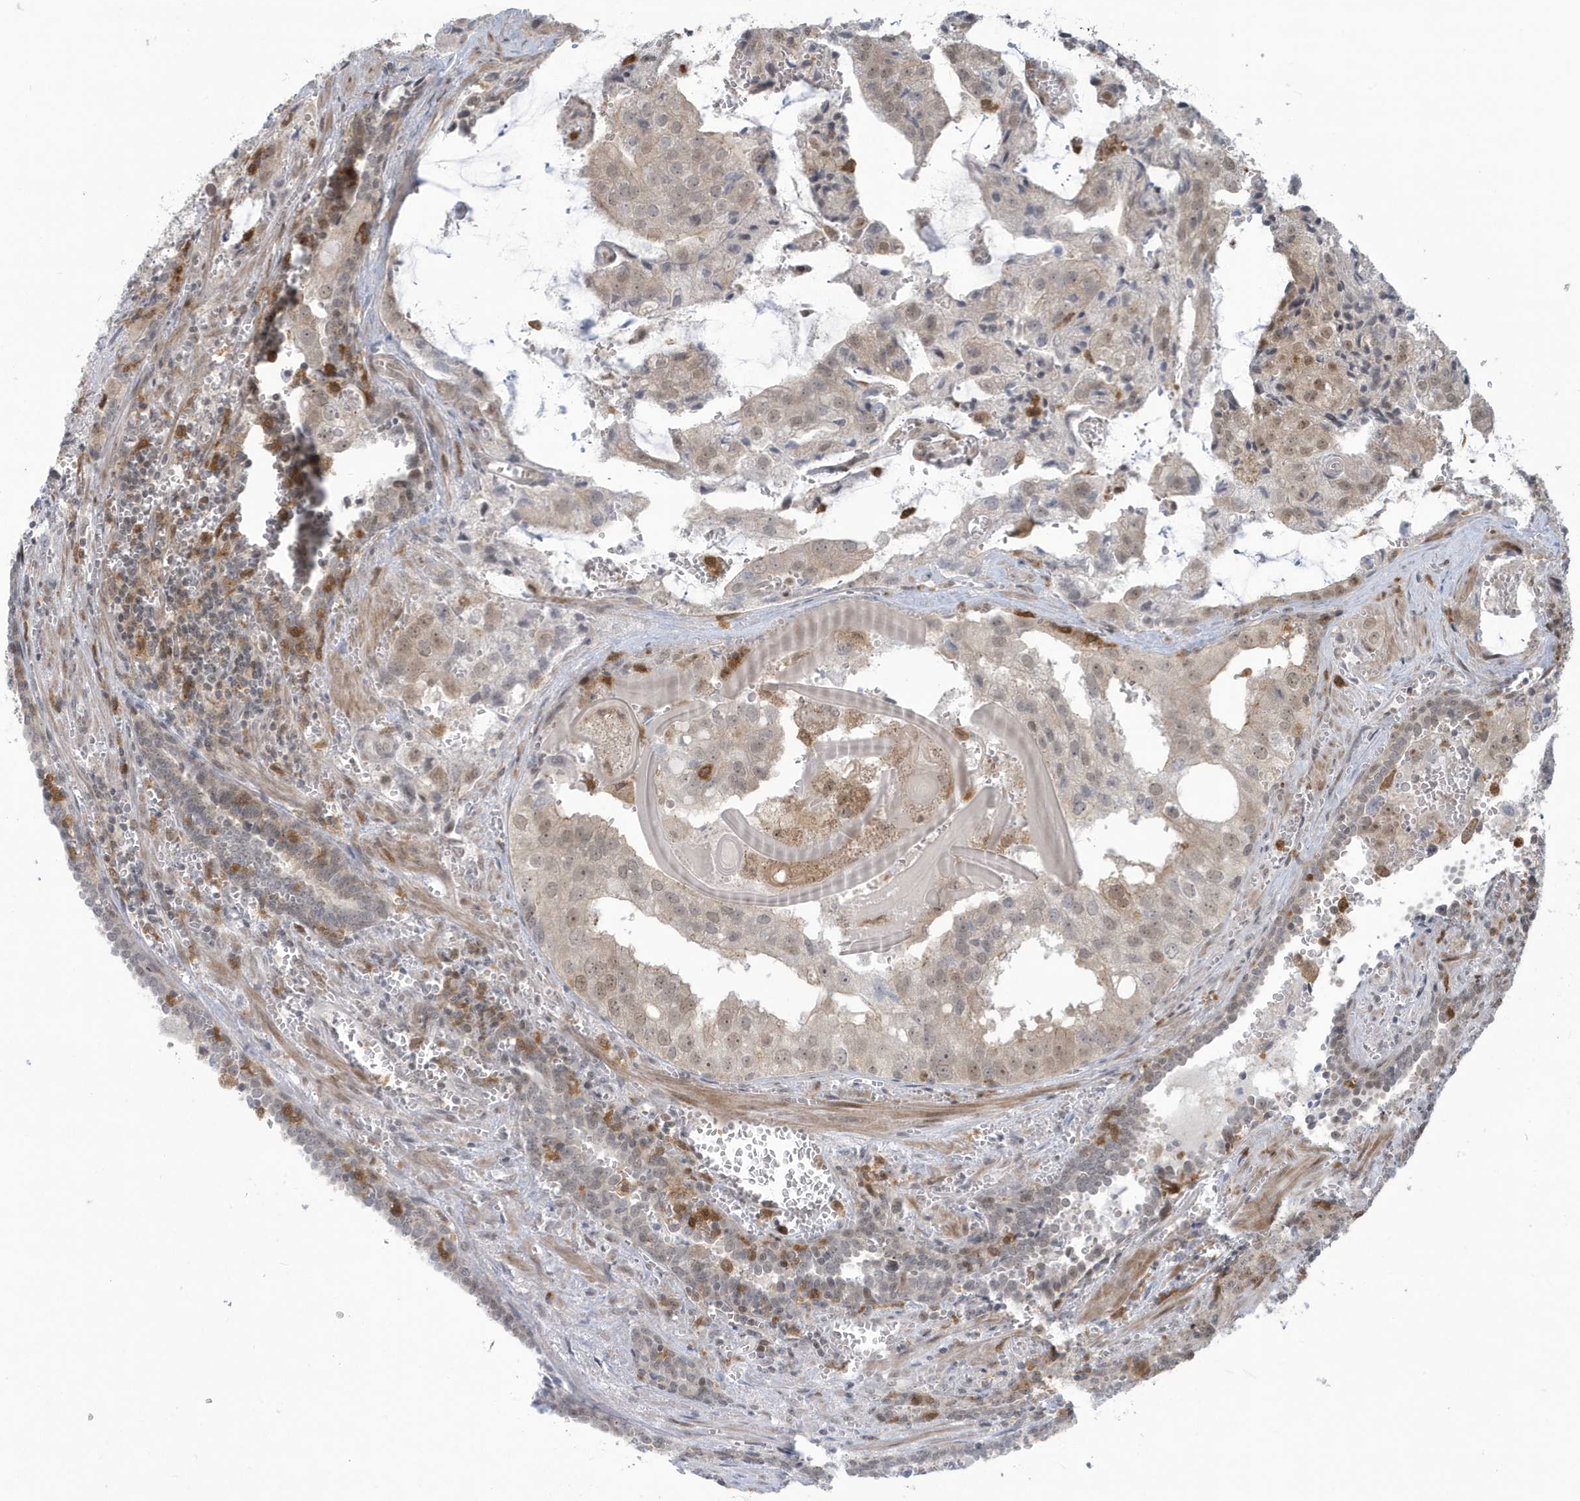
{"staining": {"intensity": "weak", "quantity": "25%-75%", "location": "nuclear"}, "tissue": "prostate cancer", "cell_type": "Tumor cells", "image_type": "cancer", "snomed": [{"axis": "morphology", "description": "Adenocarcinoma, High grade"}, {"axis": "topography", "description": "Prostate"}], "caption": "High-grade adenocarcinoma (prostate) tissue shows weak nuclear staining in approximately 25%-75% of tumor cells", "gene": "C1orf52", "patient": {"sex": "male", "age": 68}}